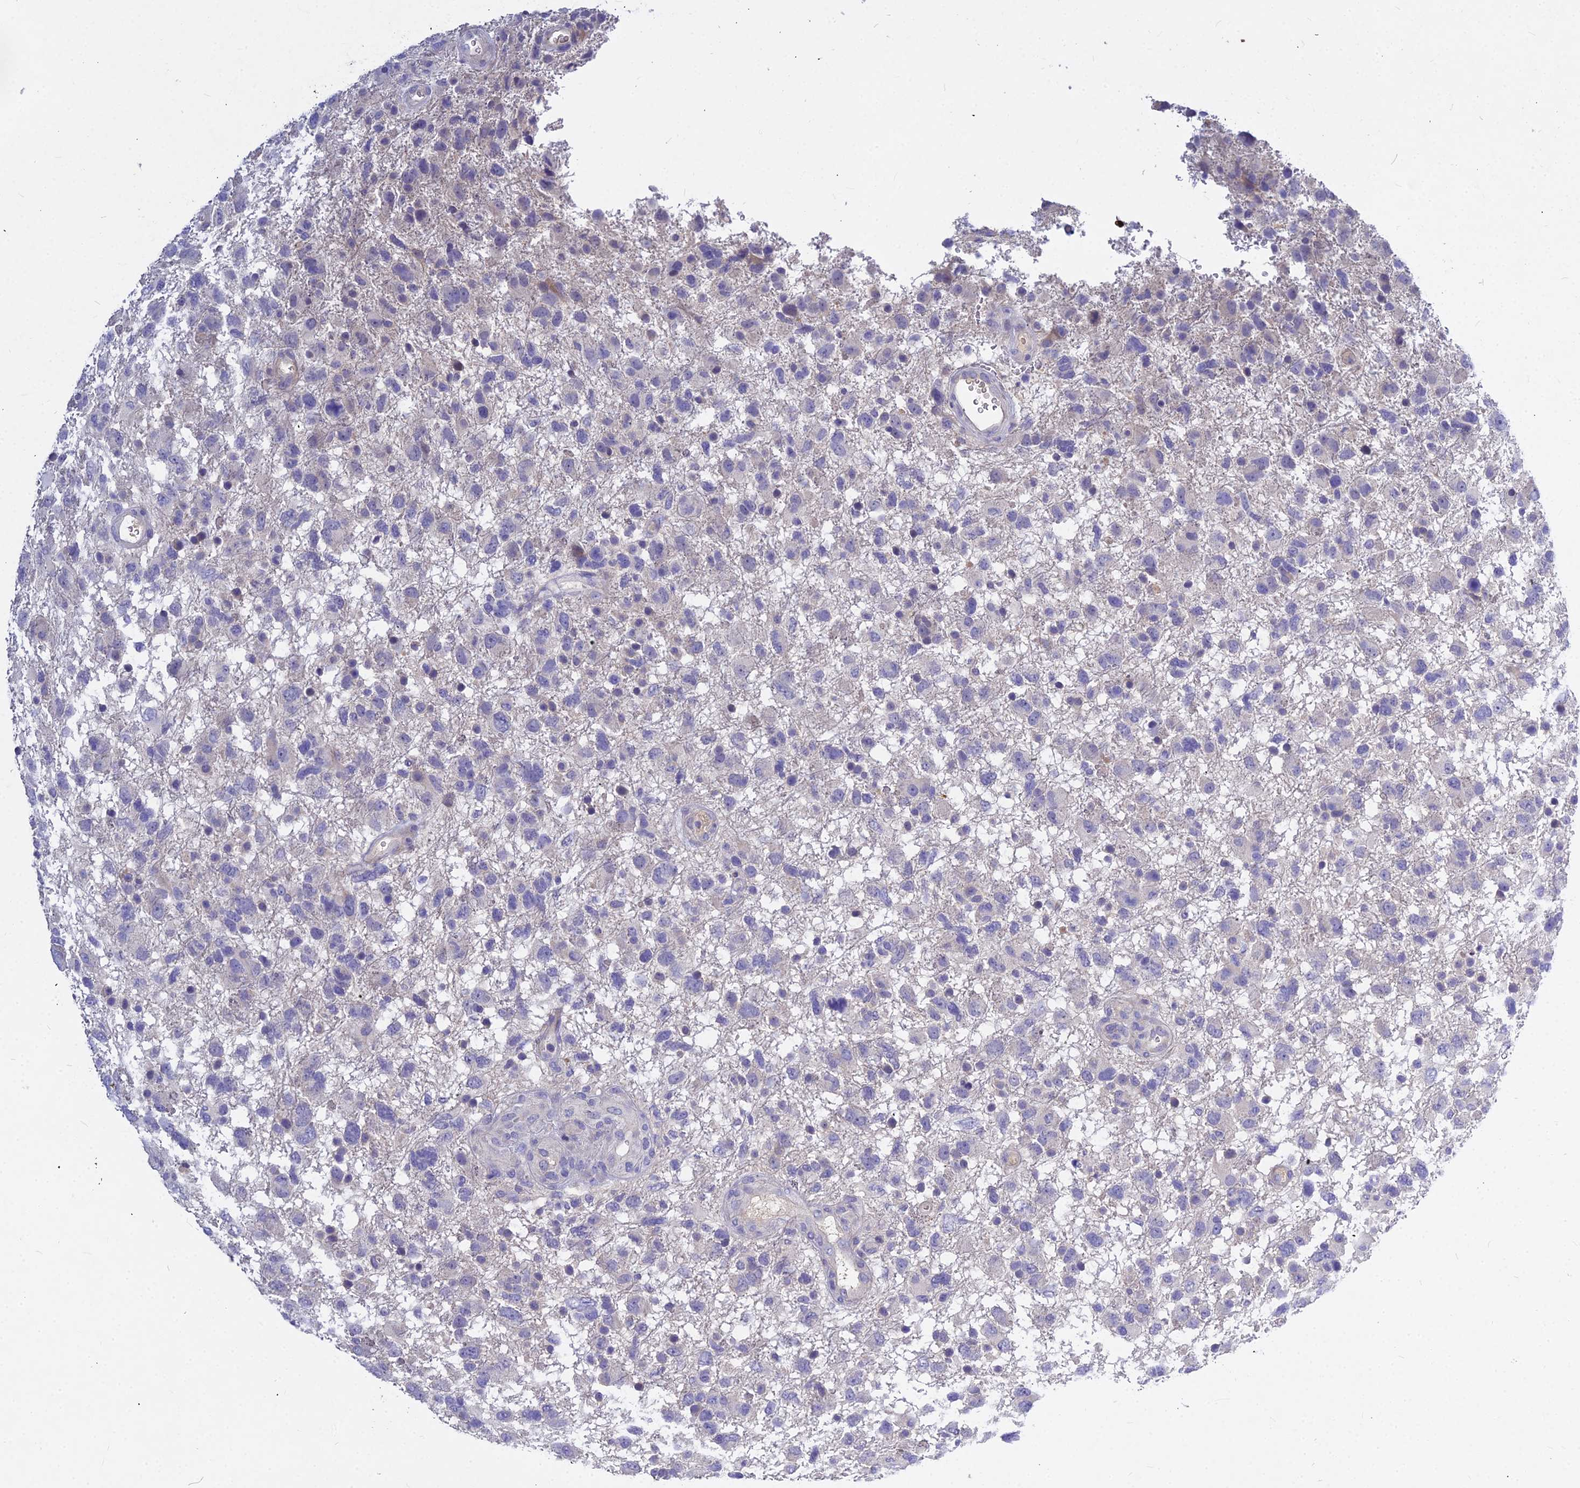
{"staining": {"intensity": "negative", "quantity": "none", "location": "none"}, "tissue": "glioma", "cell_type": "Tumor cells", "image_type": "cancer", "snomed": [{"axis": "morphology", "description": "Glioma, malignant, High grade"}, {"axis": "topography", "description": "Brain"}], "caption": "High magnification brightfield microscopy of malignant high-grade glioma stained with DAB (brown) and counterstained with hematoxylin (blue): tumor cells show no significant positivity. Brightfield microscopy of immunohistochemistry (IHC) stained with DAB (3,3'-diaminobenzidine) (brown) and hematoxylin (blue), captured at high magnification.", "gene": "DMRTA1", "patient": {"sex": "male", "age": 61}}